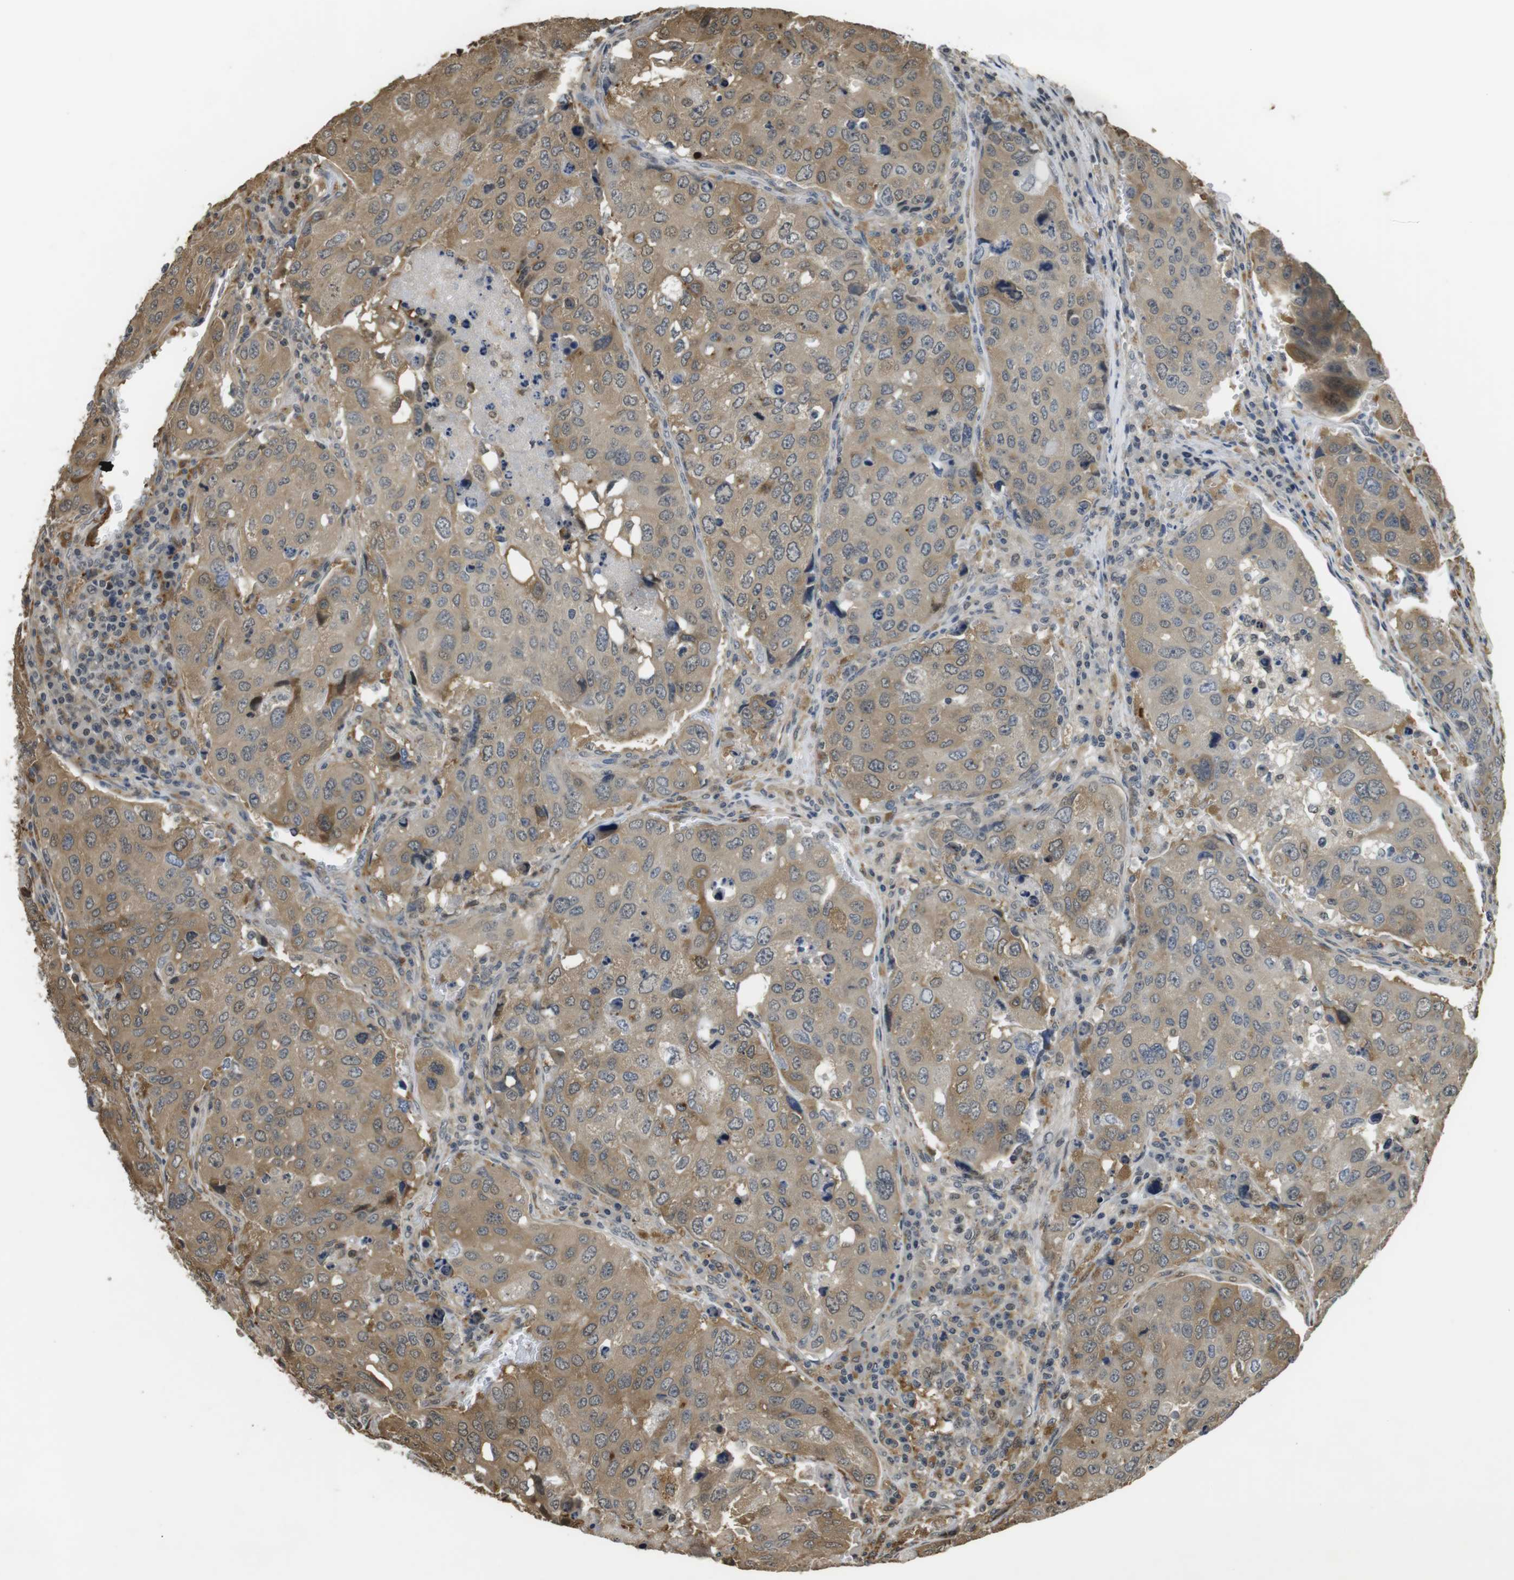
{"staining": {"intensity": "moderate", "quantity": ">75%", "location": "cytoplasmic/membranous"}, "tissue": "urothelial cancer", "cell_type": "Tumor cells", "image_type": "cancer", "snomed": [{"axis": "morphology", "description": "Urothelial carcinoma, High grade"}, {"axis": "topography", "description": "Lymph node"}, {"axis": "topography", "description": "Urinary bladder"}], "caption": "Human urothelial cancer stained with a brown dye reveals moderate cytoplasmic/membranous positive positivity in approximately >75% of tumor cells.", "gene": "FZD10", "patient": {"sex": "male", "age": 51}}